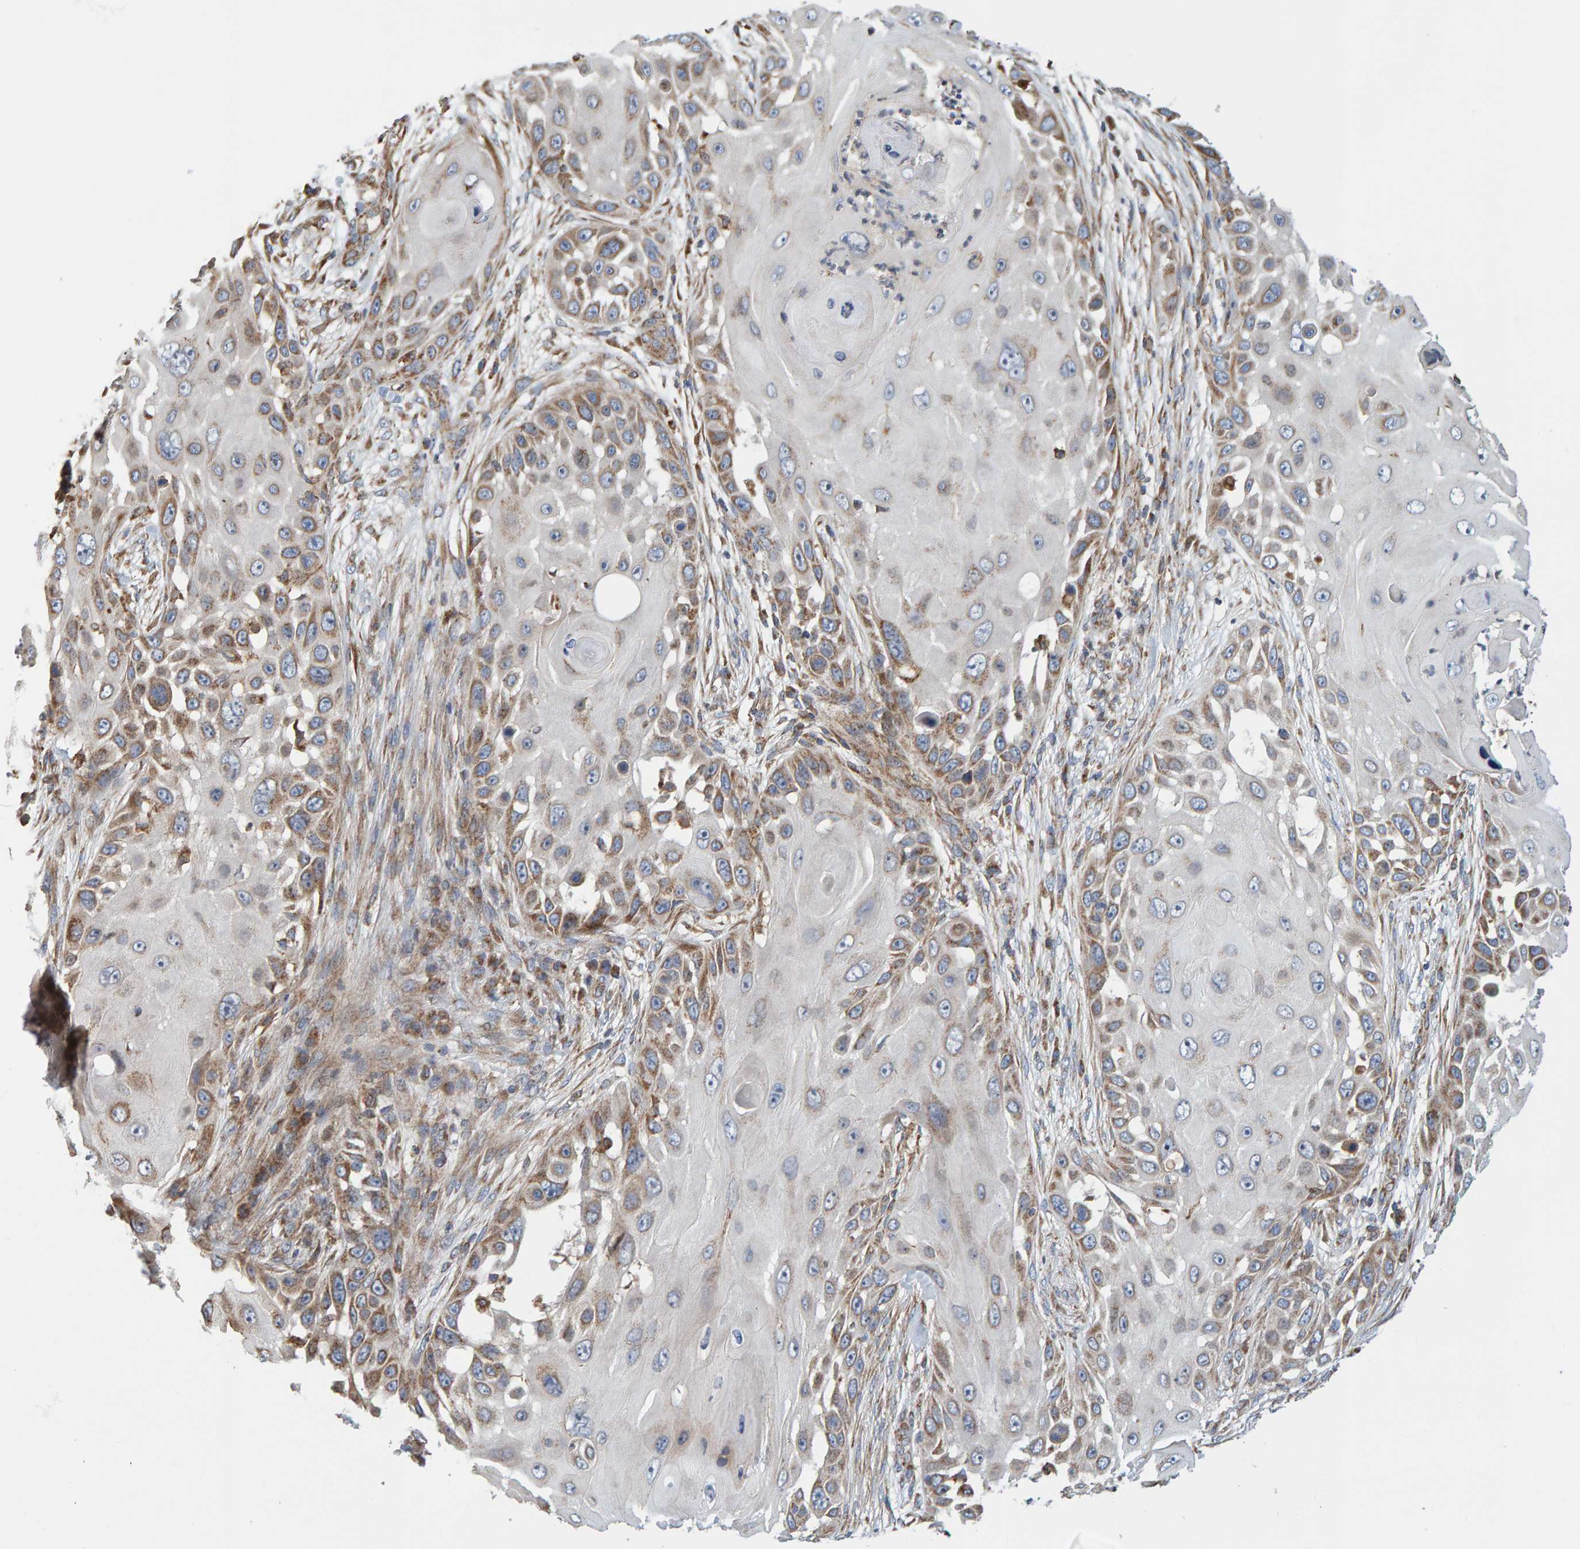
{"staining": {"intensity": "moderate", "quantity": ">75%", "location": "cytoplasmic/membranous"}, "tissue": "skin cancer", "cell_type": "Tumor cells", "image_type": "cancer", "snomed": [{"axis": "morphology", "description": "Squamous cell carcinoma, NOS"}, {"axis": "topography", "description": "Skin"}], "caption": "Immunohistochemical staining of human skin cancer (squamous cell carcinoma) reveals medium levels of moderate cytoplasmic/membranous staining in about >75% of tumor cells.", "gene": "MRPL45", "patient": {"sex": "female", "age": 44}}